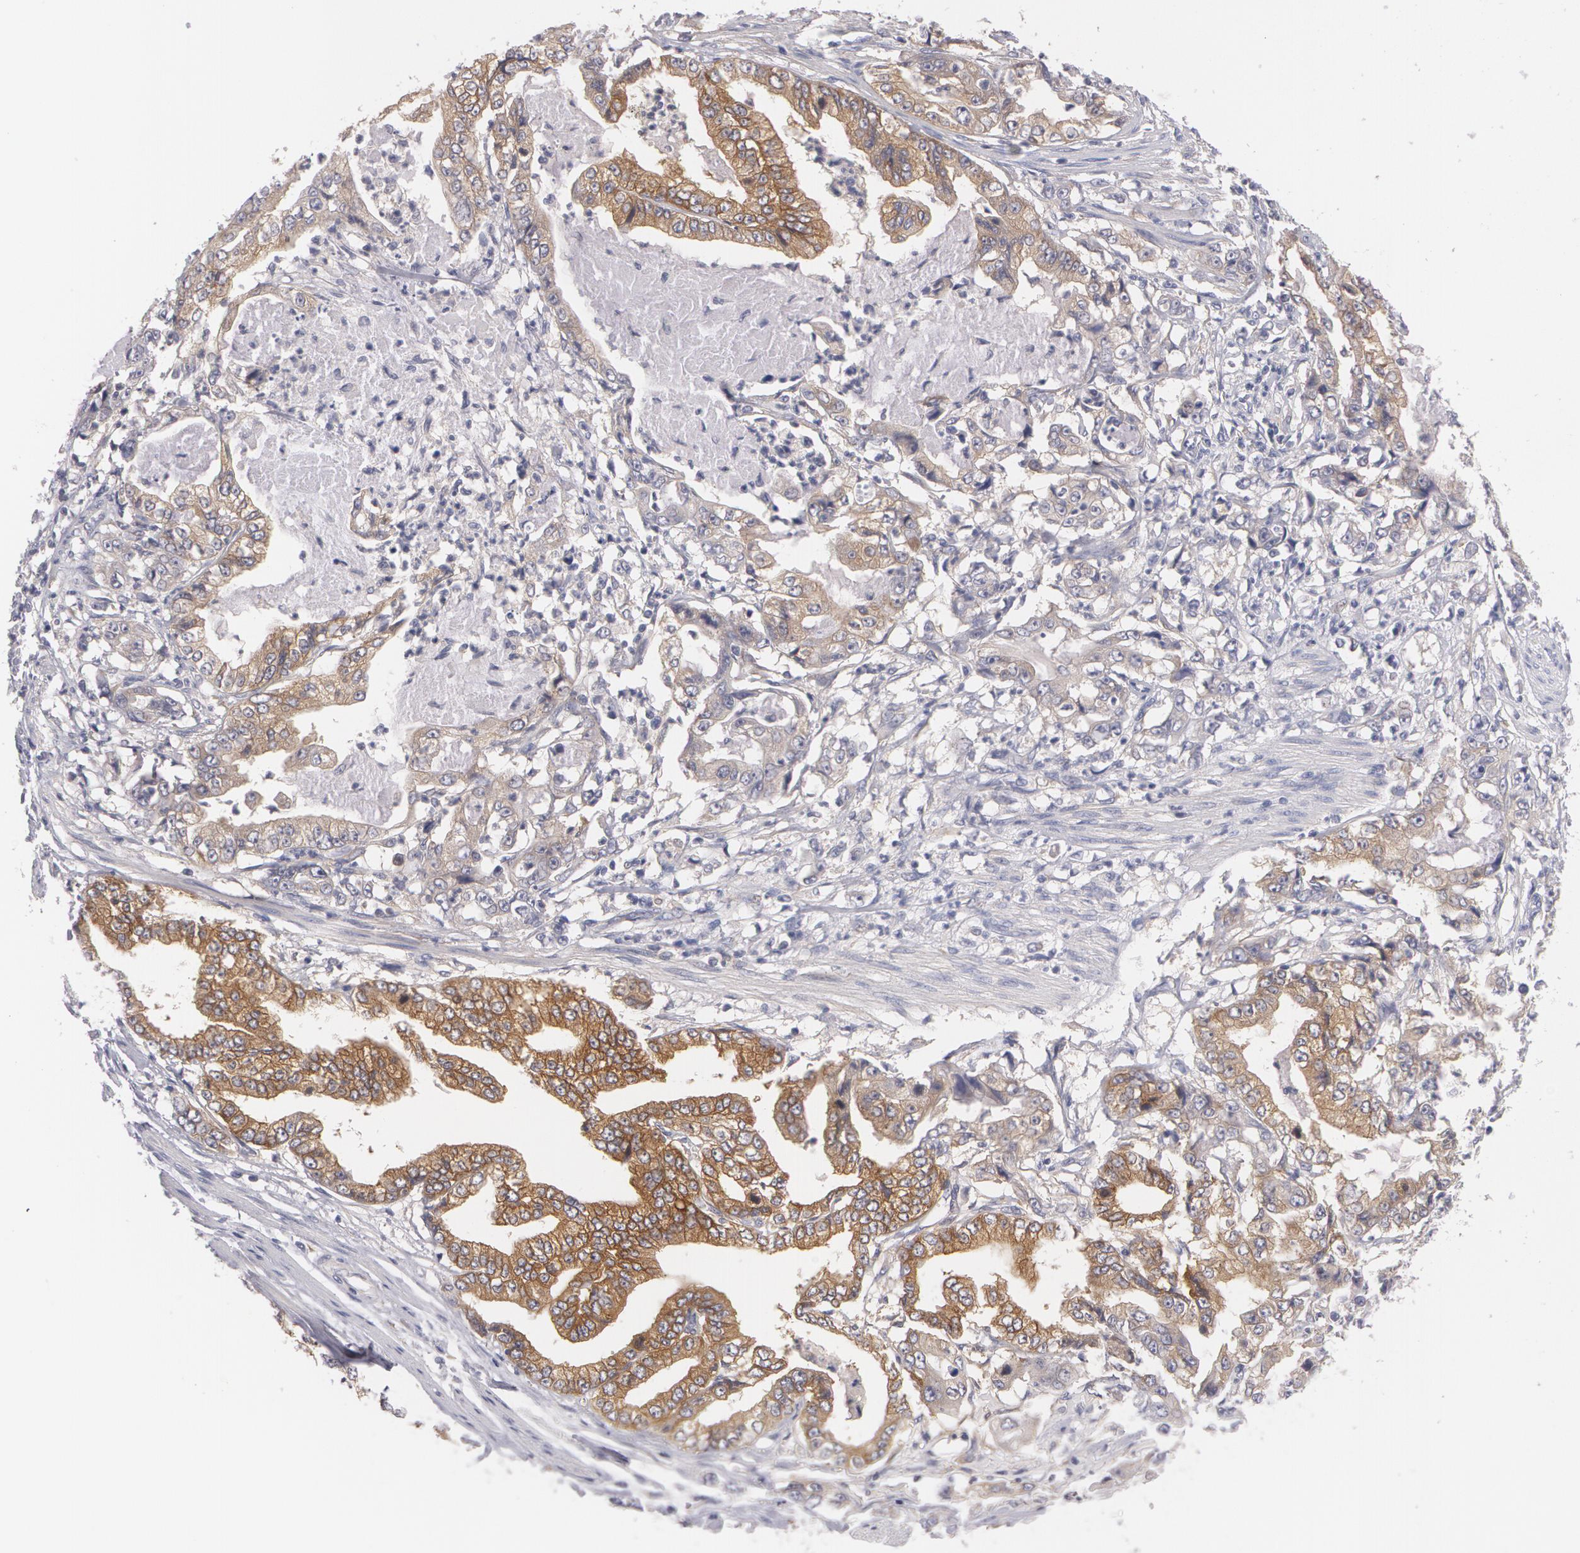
{"staining": {"intensity": "moderate", "quantity": ">75%", "location": "cytoplasmic/membranous"}, "tissue": "stomach cancer", "cell_type": "Tumor cells", "image_type": "cancer", "snomed": [{"axis": "morphology", "description": "Adenocarcinoma, NOS"}, {"axis": "topography", "description": "Pancreas"}, {"axis": "topography", "description": "Stomach, upper"}], "caption": "An image showing moderate cytoplasmic/membranous expression in about >75% of tumor cells in stomach cancer (adenocarcinoma), as visualized by brown immunohistochemical staining.", "gene": "CASK", "patient": {"sex": "male", "age": 77}}